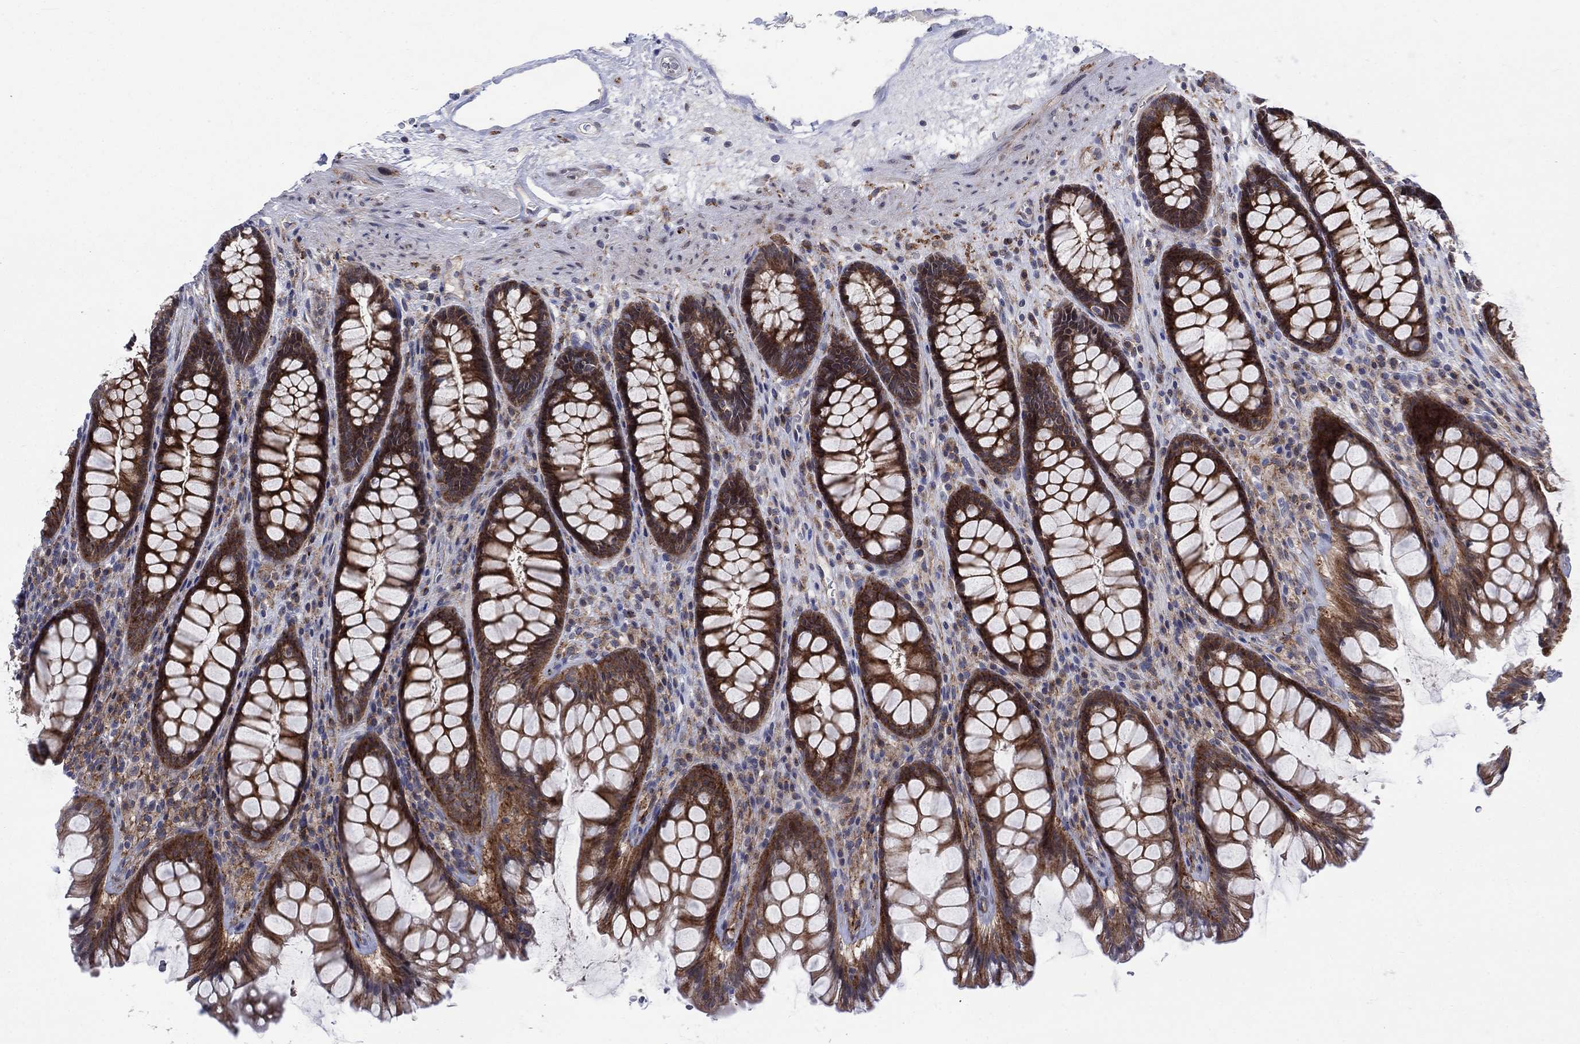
{"staining": {"intensity": "strong", "quantity": ">75%", "location": "cytoplasmic/membranous"}, "tissue": "rectum", "cell_type": "Glandular cells", "image_type": "normal", "snomed": [{"axis": "morphology", "description": "Normal tissue, NOS"}, {"axis": "topography", "description": "Rectum"}], "caption": "Rectum stained with DAB immunohistochemistry reveals high levels of strong cytoplasmic/membranous staining in about >75% of glandular cells. (DAB = brown stain, brightfield microscopy at high magnification).", "gene": "SLC35F2", "patient": {"sex": "male", "age": 72}}